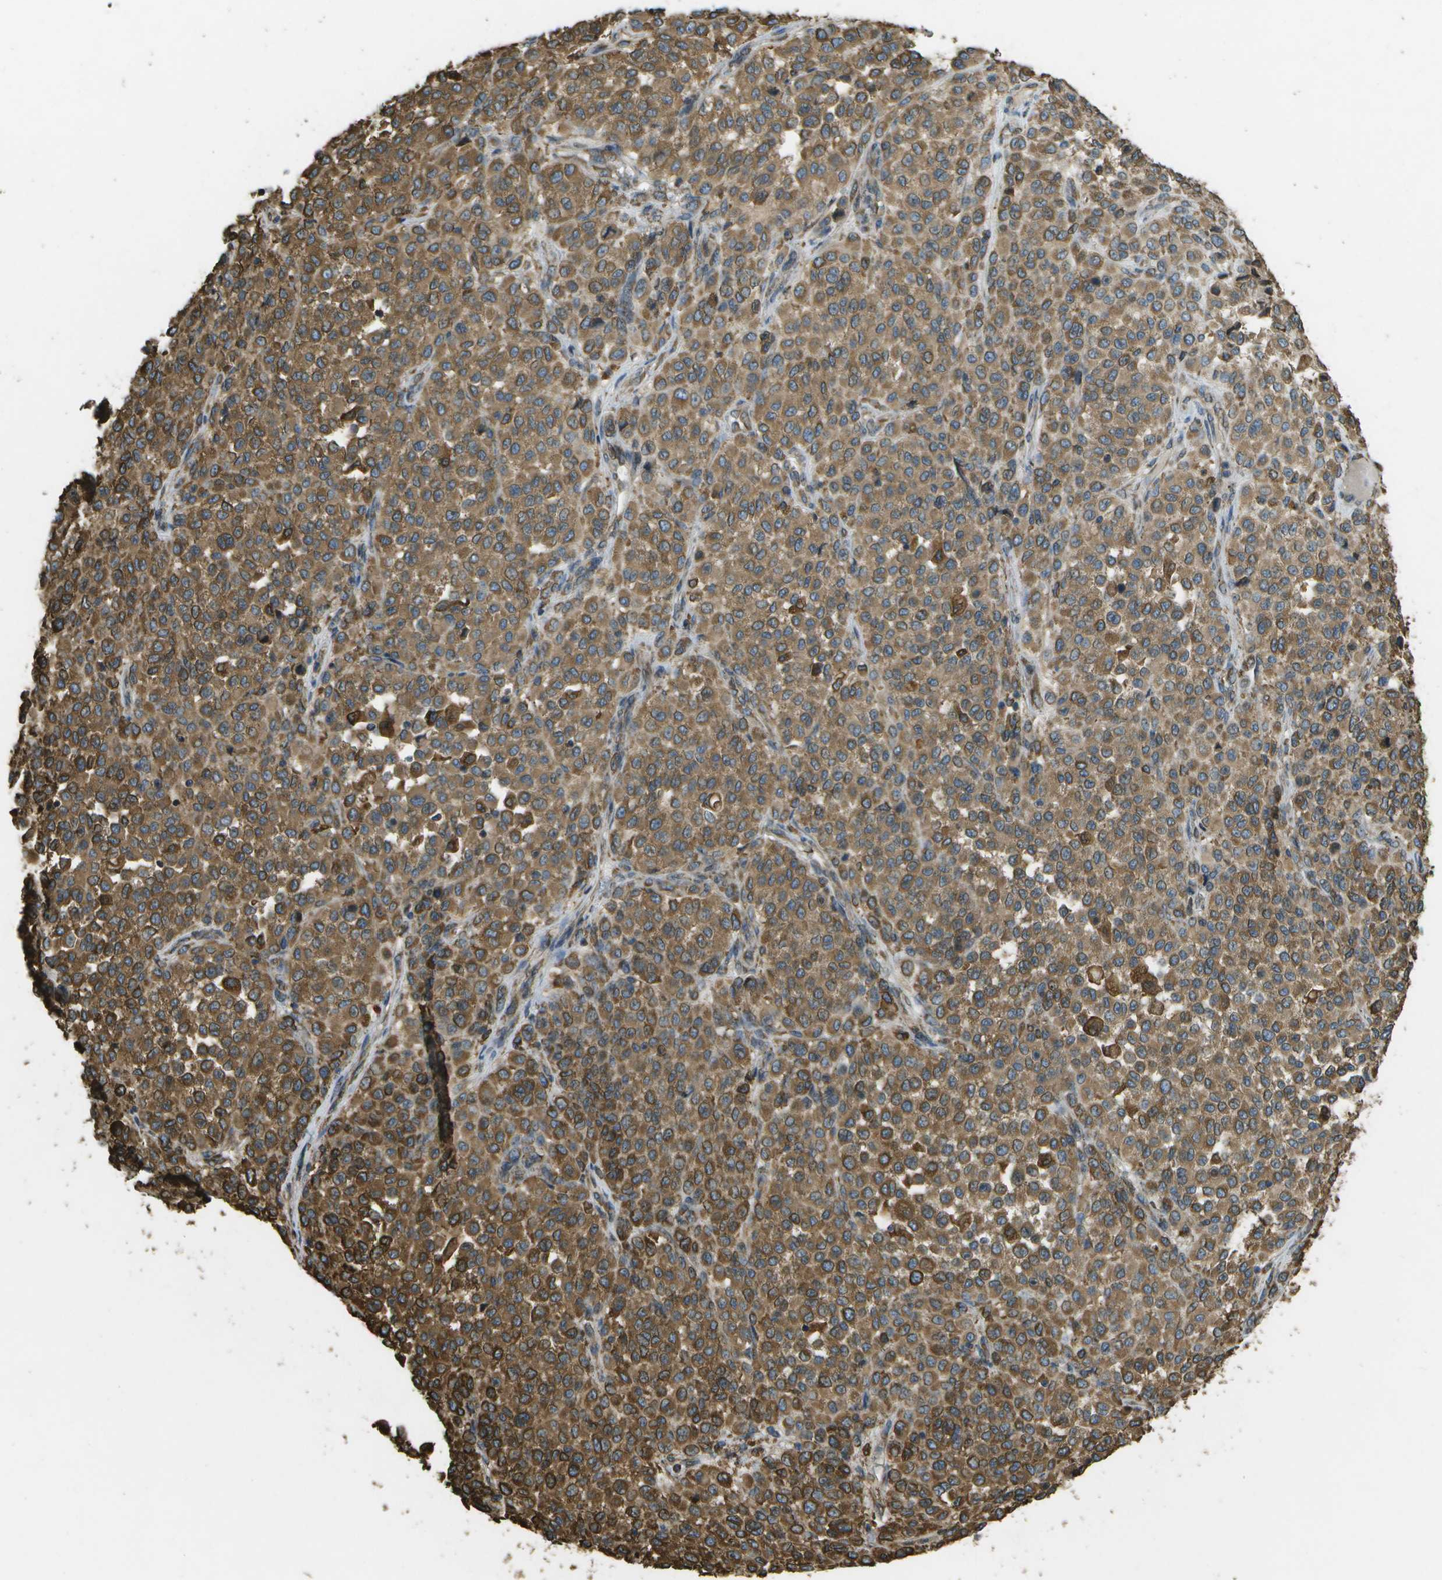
{"staining": {"intensity": "strong", "quantity": ">75%", "location": "cytoplasmic/membranous"}, "tissue": "melanoma", "cell_type": "Tumor cells", "image_type": "cancer", "snomed": [{"axis": "morphology", "description": "Malignant melanoma, Metastatic site"}, {"axis": "topography", "description": "Pancreas"}], "caption": "Melanoma stained with DAB immunohistochemistry reveals high levels of strong cytoplasmic/membranous positivity in approximately >75% of tumor cells.", "gene": "PDIA4", "patient": {"sex": "female", "age": 30}}